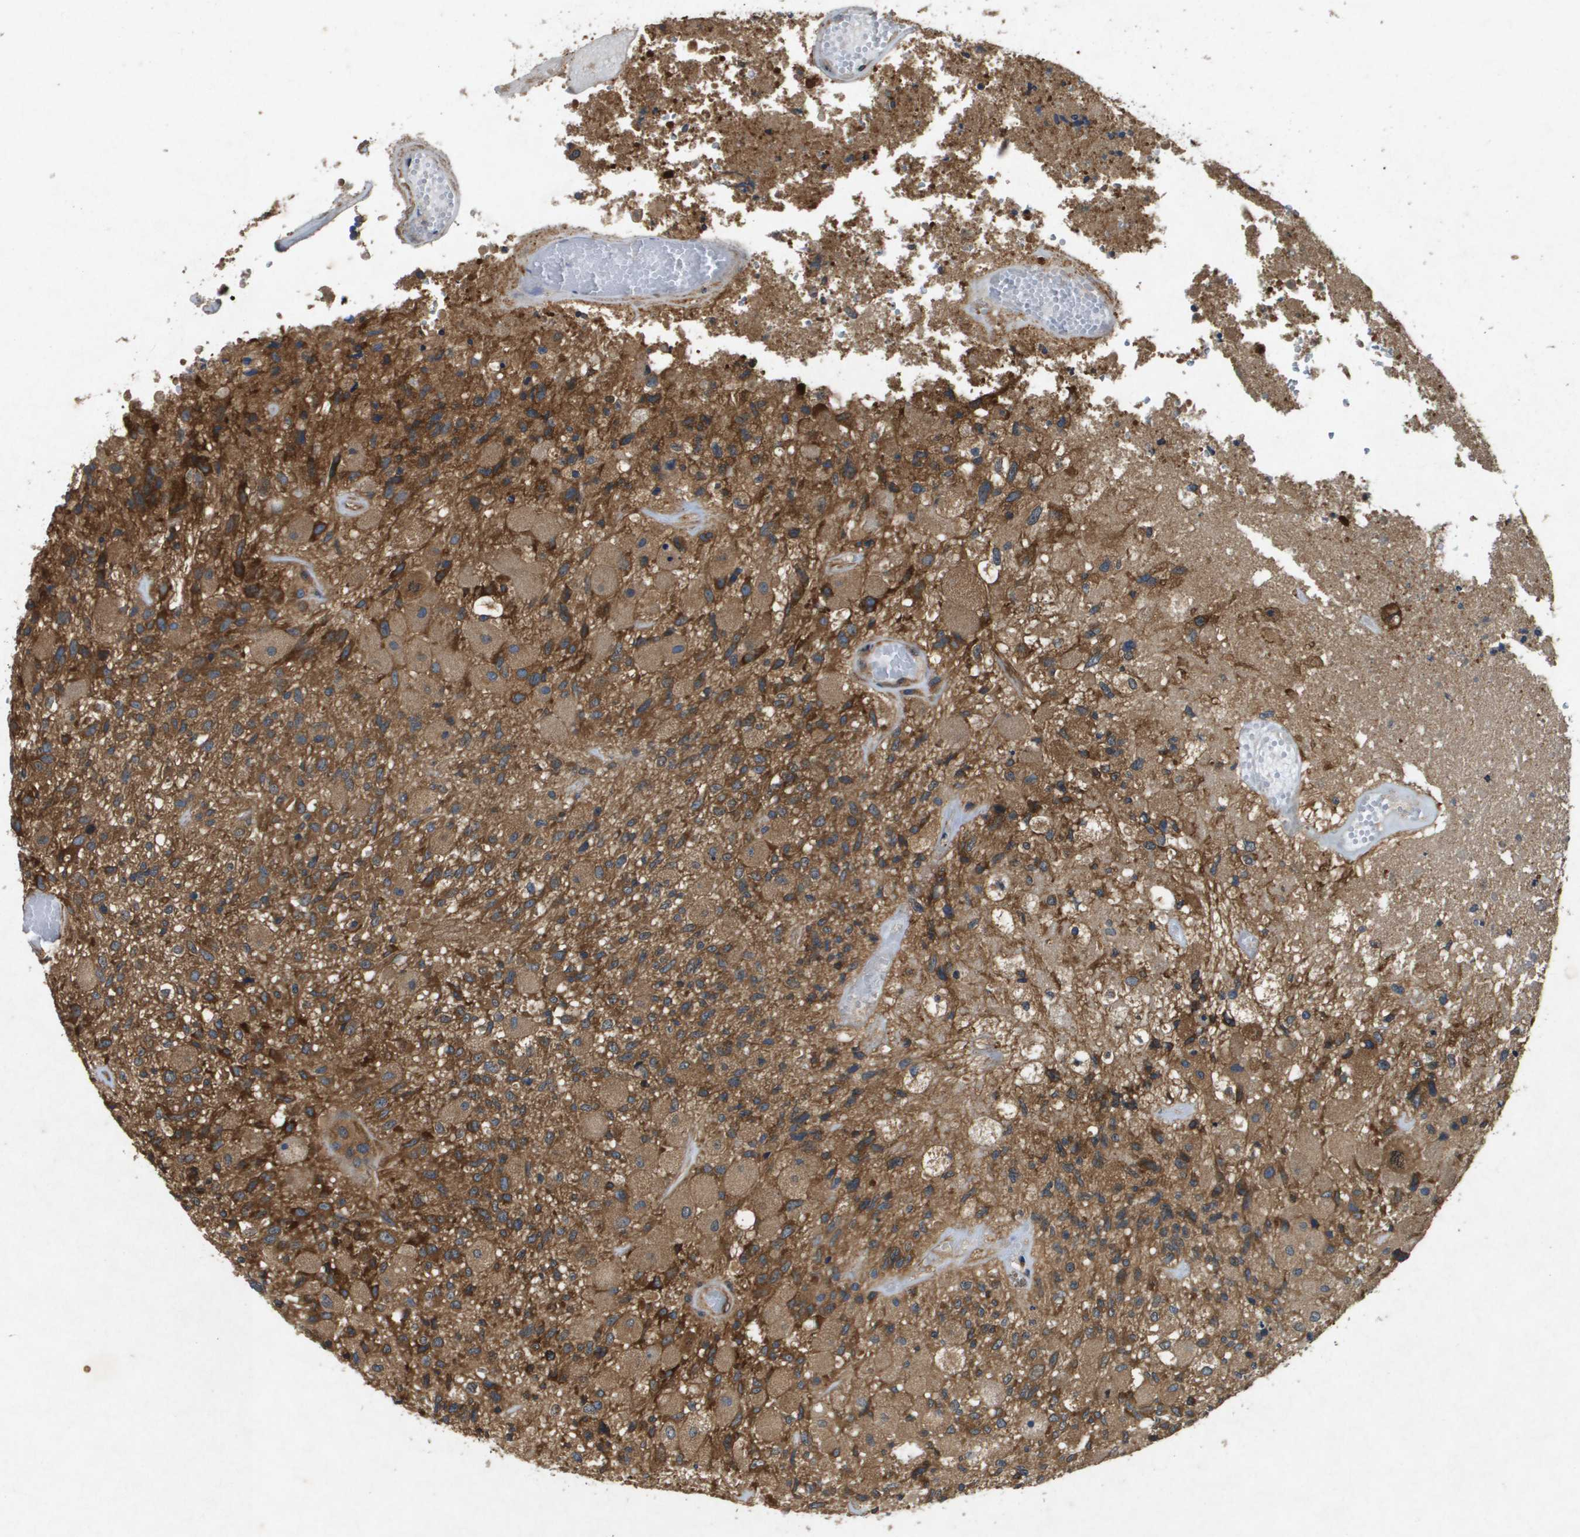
{"staining": {"intensity": "moderate", "quantity": ">75%", "location": "cytoplasmic/membranous"}, "tissue": "glioma", "cell_type": "Tumor cells", "image_type": "cancer", "snomed": [{"axis": "morphology", "description": "Normal tissue, NOS"}, {"axis": "morphology", "description": "Glioma, malignant, High grade"}, {"axis": "topography", "description": "Cerebral cortex"}], "caption": "Immunohistochemical staining of glioma reveals moderate cytoplasmic/membranous protein expression in about >75% of tumor cells. (Stains: DAB (3,3'-diaminobenzidine) in brown, nuclei in blue, Microscopy: brightfield microscopy at high magnification).", "gene": "PTPRT", "patient": {"sex": "male", "age": 77}}